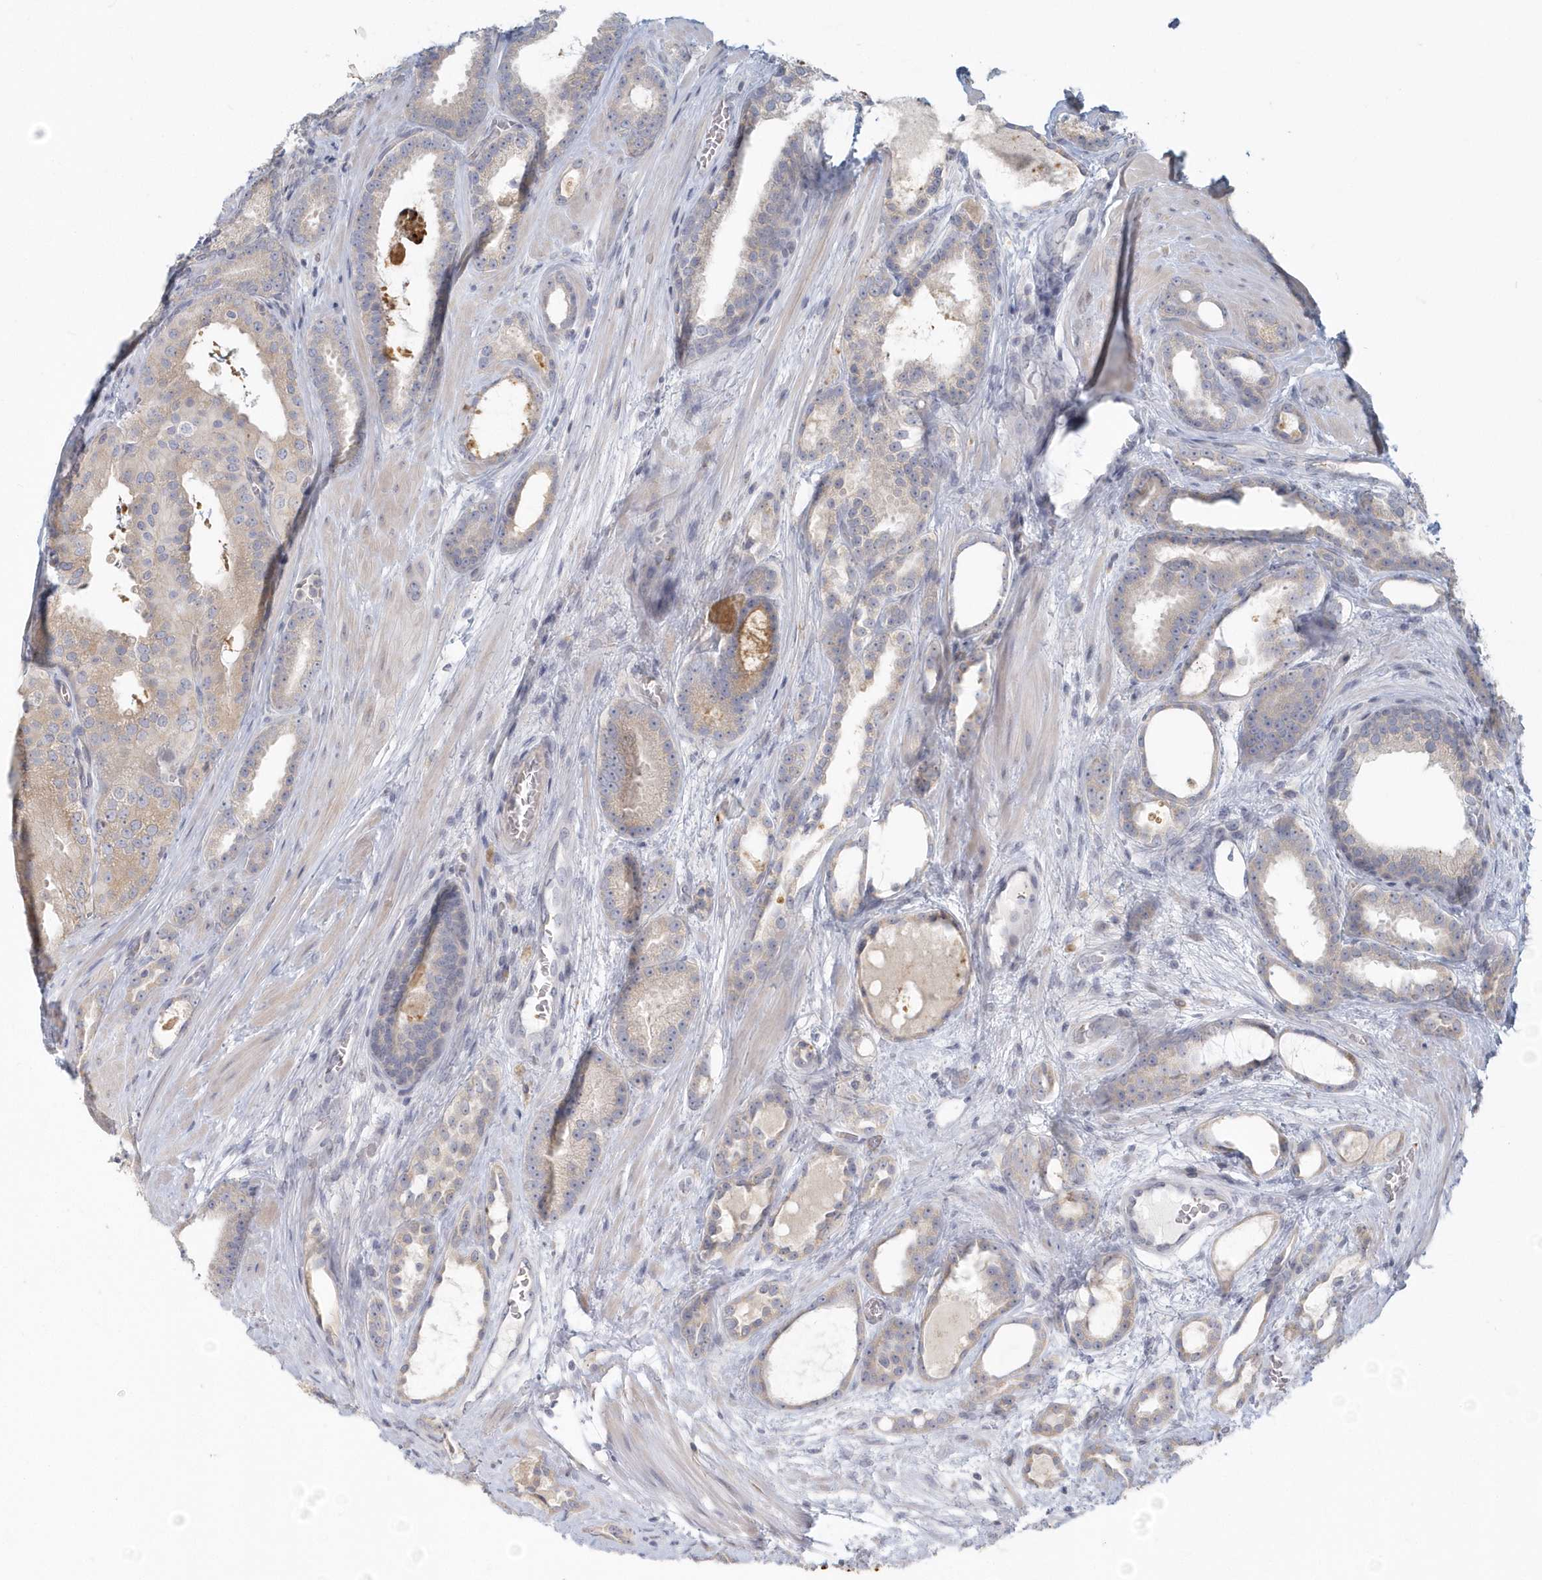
{"staining": {"intensity": "weak", "quantity": "<25%", "location": "cytoplasmic/membranous"}, "tissue": "prostate cancer", "cell_type": "Tumor cells", "image_type": "cancer", "snomed": [{"axis": "morphology", "description": "Adenocarcinoma, High grade"}, {"axis": "topography", "description": "Prostate"}], "caption": "High power microscopy photomicrograph of an immunohistochemistry (IHC) image of prostate adenocarcinoma (high-grade), revealing no significant staining in tumor cells. The staining was performed using DAB to visualize the protein expression in brown, while the nuclei were stained in blue with hematoxylin (Magnification: 20x).", "gene": "NAPB", "patient": {"sex": "male", "age": 60}}